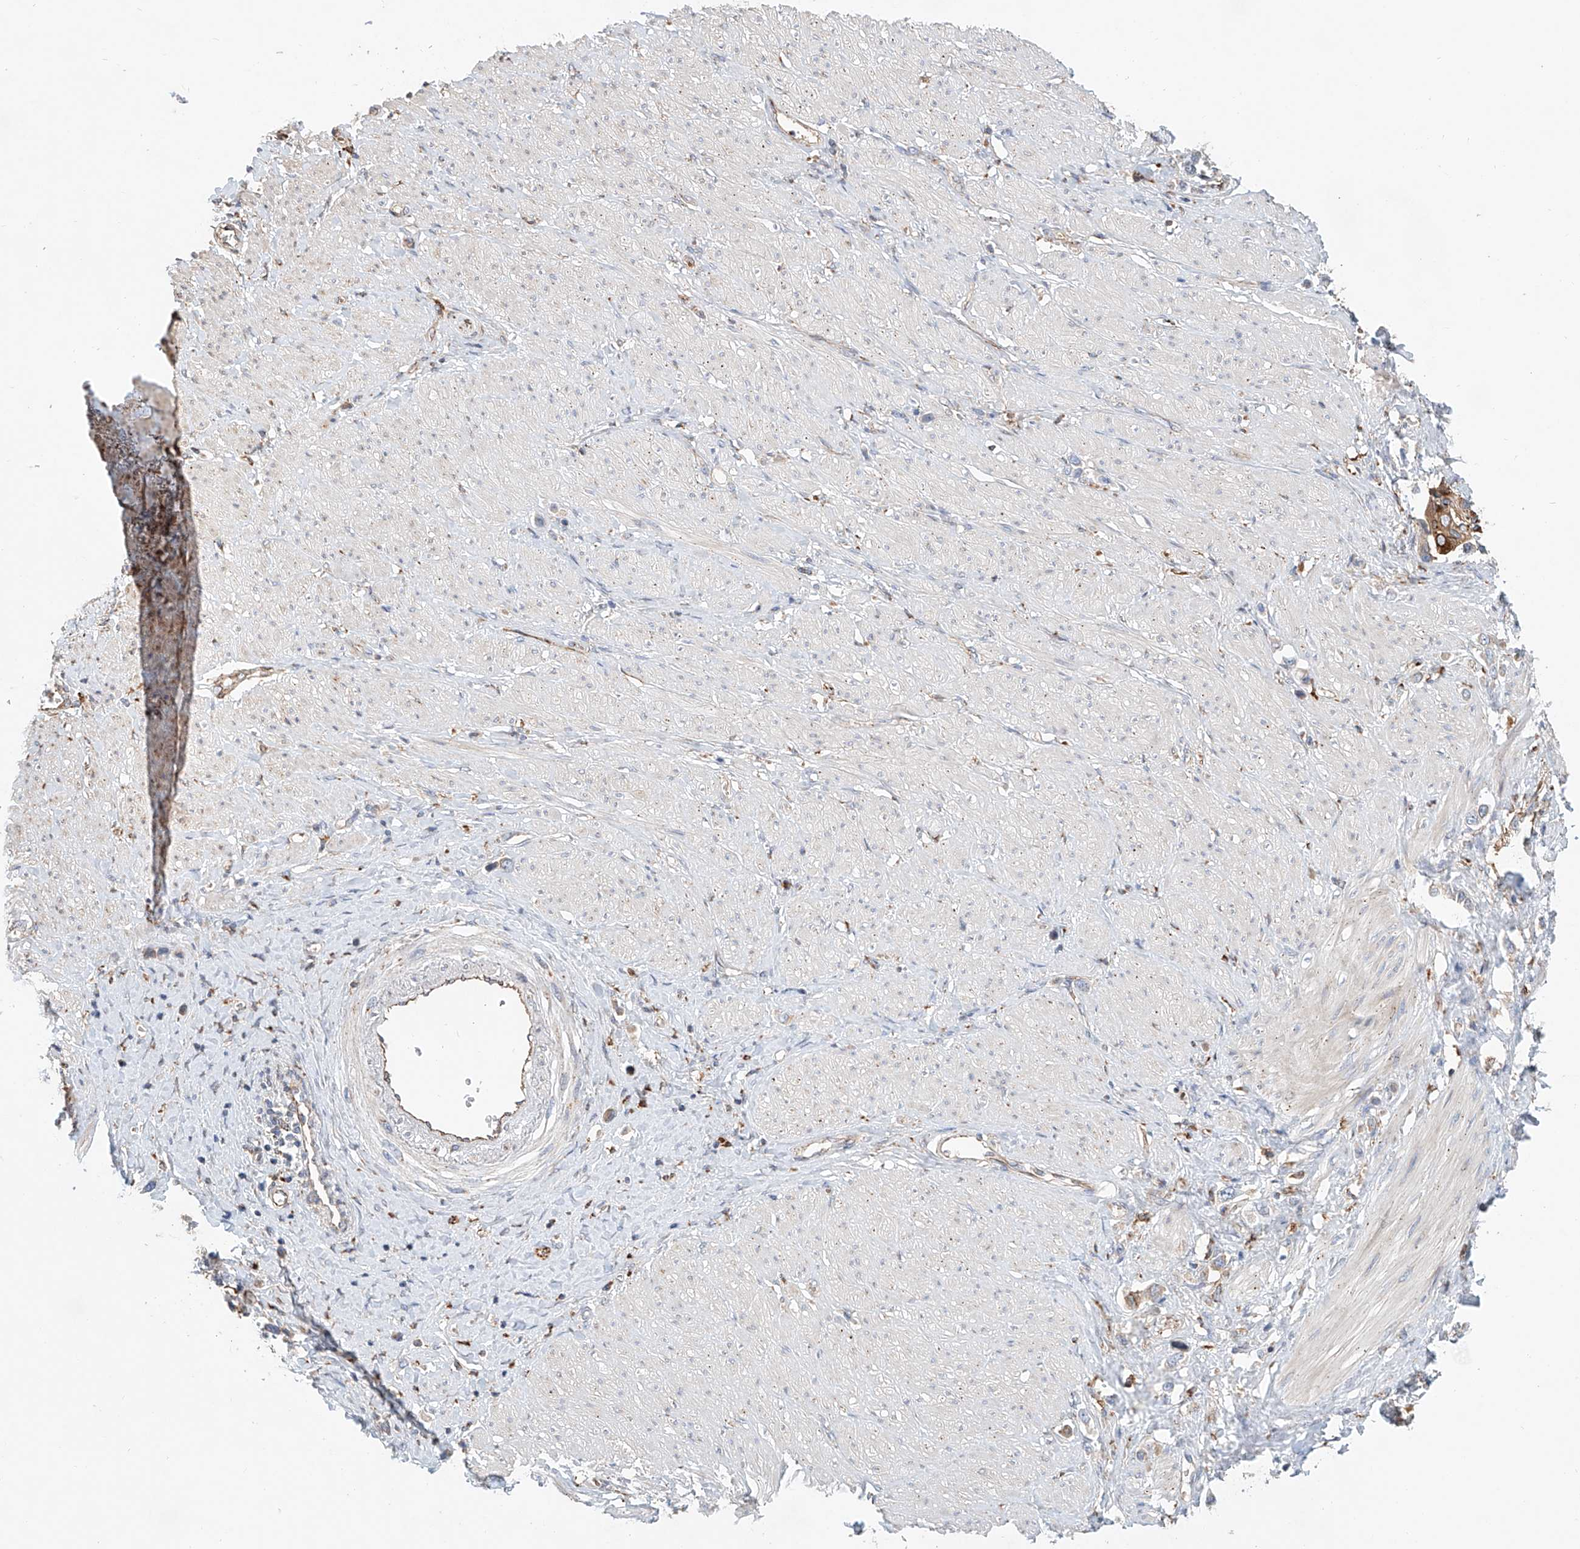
{"staining": {"intensity": "weak", "quantity": "<25%", "location": "cytoplasmic/membranous"}, "tissue": "stomach cancer", "cell_type": "Tumor cells", "image_type": "cancer", "snomed": [{"axis": "morphology", "description": "Adenocarcinoma, NOS"}, {"axis": "topography", "description": "Stomach"}], "caption": "A high-resolution photomicrograph shows immunohistochemistry (IHC) staining of stomach cancer, which displays no significant positivity in tumor cells.", "gene": "HGSNAT", "patient": {"sex": "female", "age": 65}}